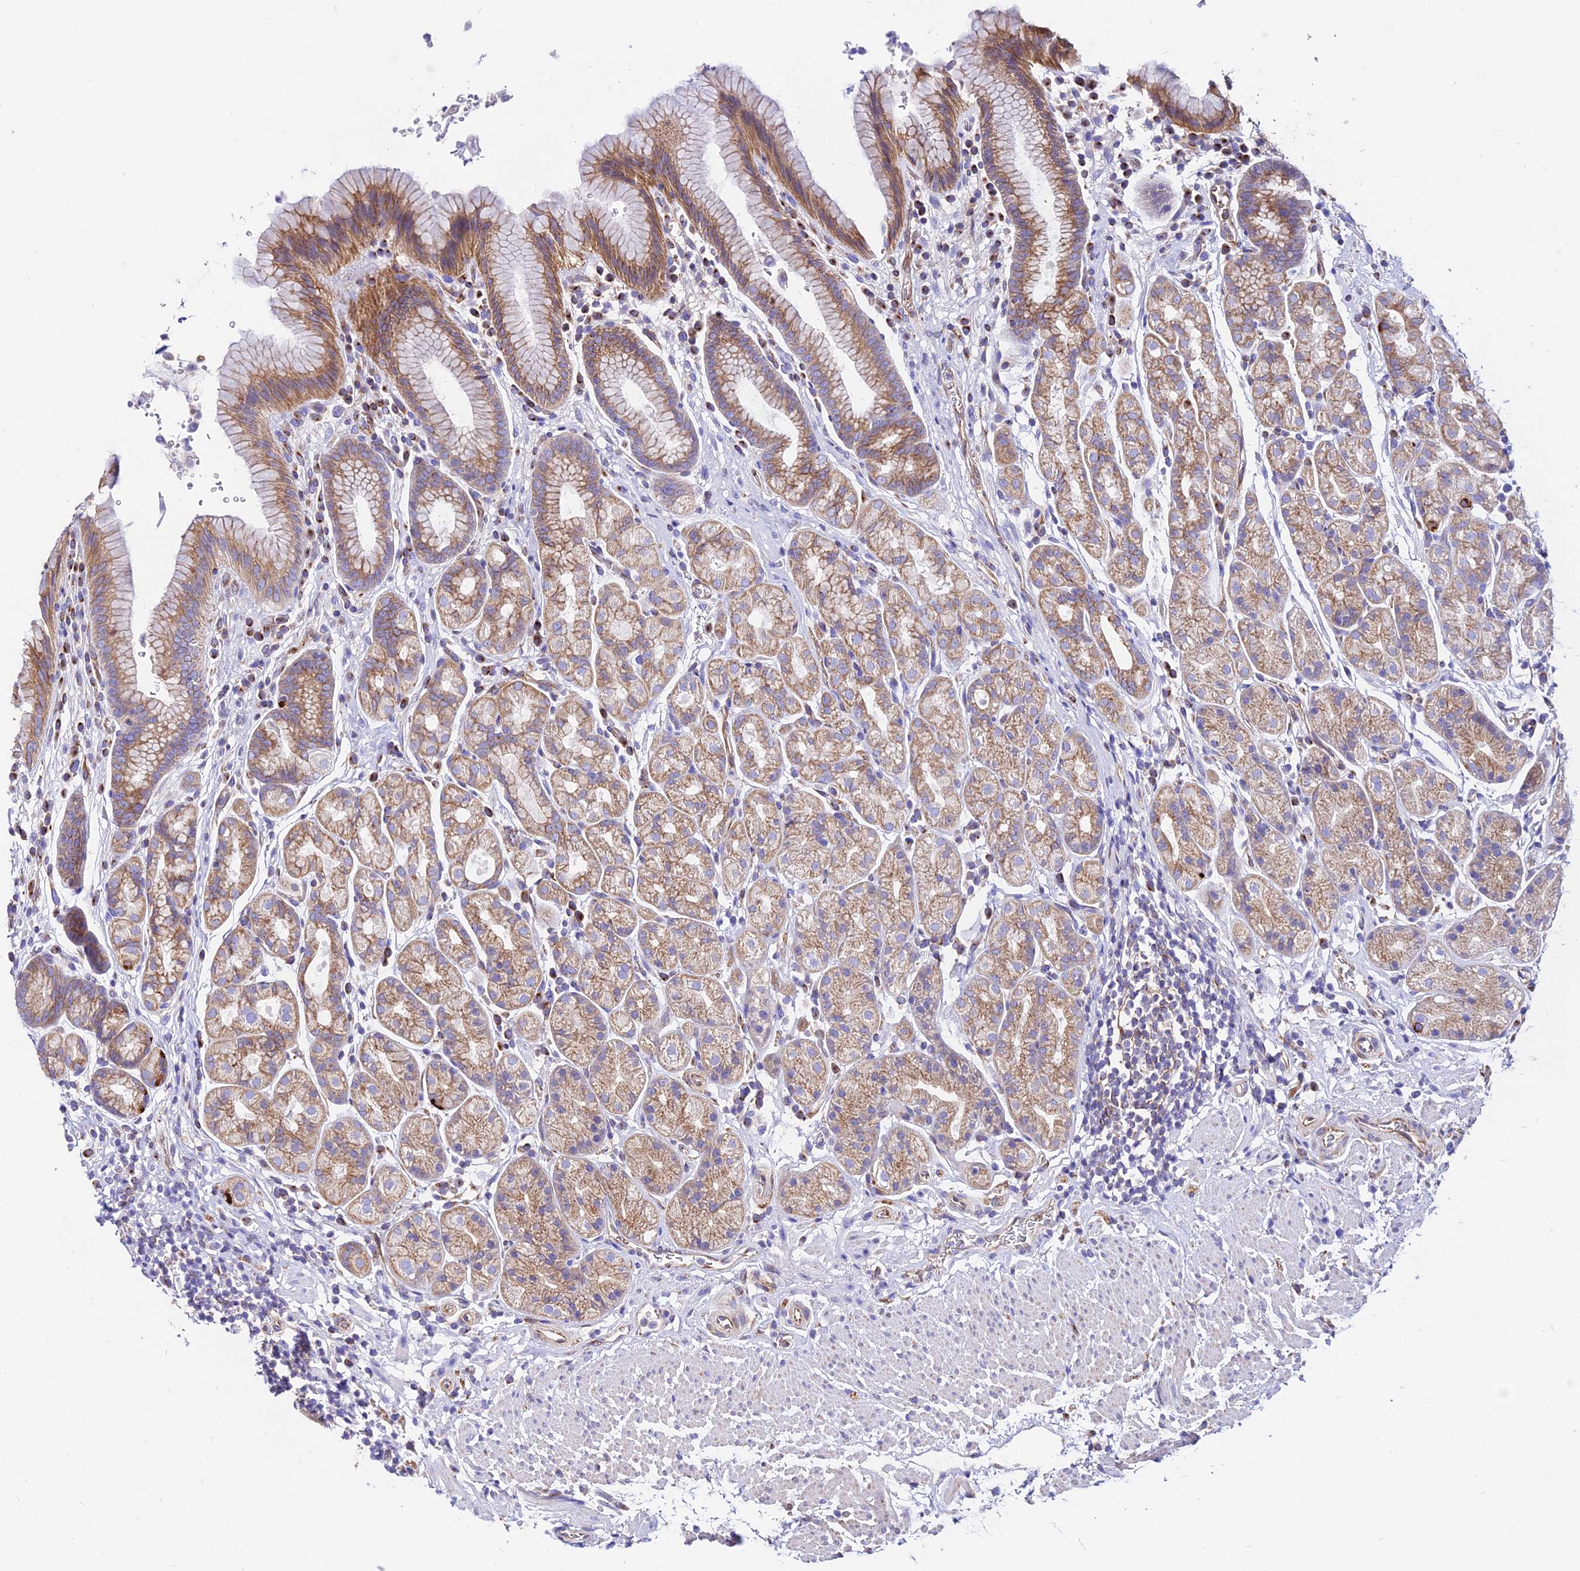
{"staining": {"intensity": "moderate", "quantity": ">75%", "location": "cytoplasmic/membranous"}, "tissue": "stomach", "cell_type": "Glandular cells", "image_type": "normal", "snomed": [{"axis": "morphology", "description": "Normal tissue, NOS"}, {"axis": "topography", "description": "Stomach"}], "caption": "Immunohistochemical staining of unremarkable stomach shows moderate cytoplasmic/membranous protein positivity in about >75% of glandular cells. (Stains: DAB (3,3'-diaminobenzidine) in brown, nuclei in blue, Microscopy: brightfield microscopy at high magnification).", "gene": "TUBA1A", "patient": {"sex": "male", "age": 63}}